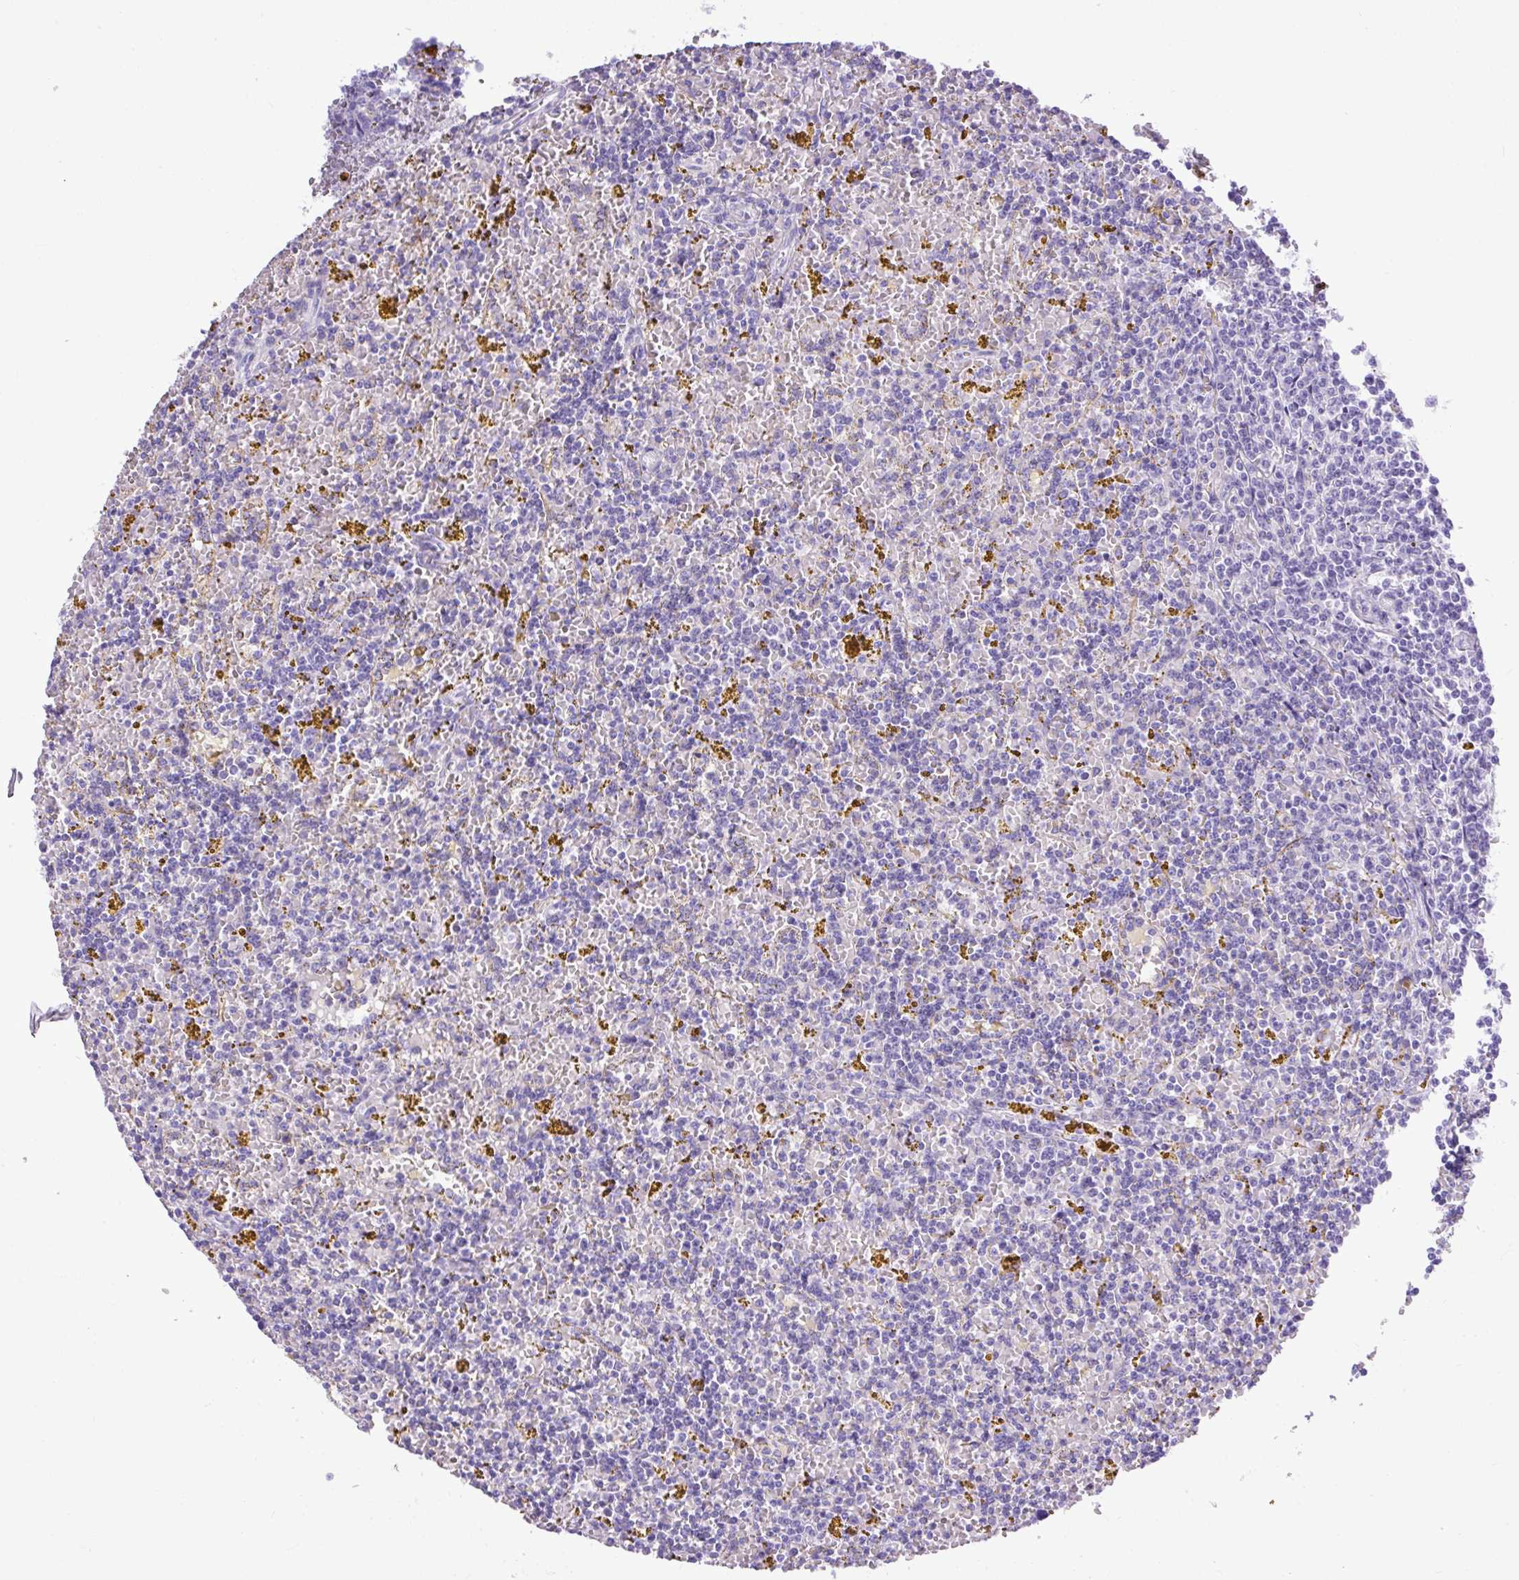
{"staining": {"intensity": "negative", "quantity": "none", "location": "none"}, "tissue": "lymphoma", "cell_type": "Tumor cells", "image_type": "cancer", "snomed": [{"axis": "morphology", "description": "Malignant lymphoma, non-Hodgkin's type, Low grade"}, {"axis": "topography", "description": "Spleen"}, {"axis": "topography", "description": "Lymph node"}], "caption": "Immunohistochemical staining of human lymphoma reveals no significant expression in tumor cells. Nuclei are stained in blue.", "gene": "SPTBN5", "patient": {"sex": "female", "age": 66}}